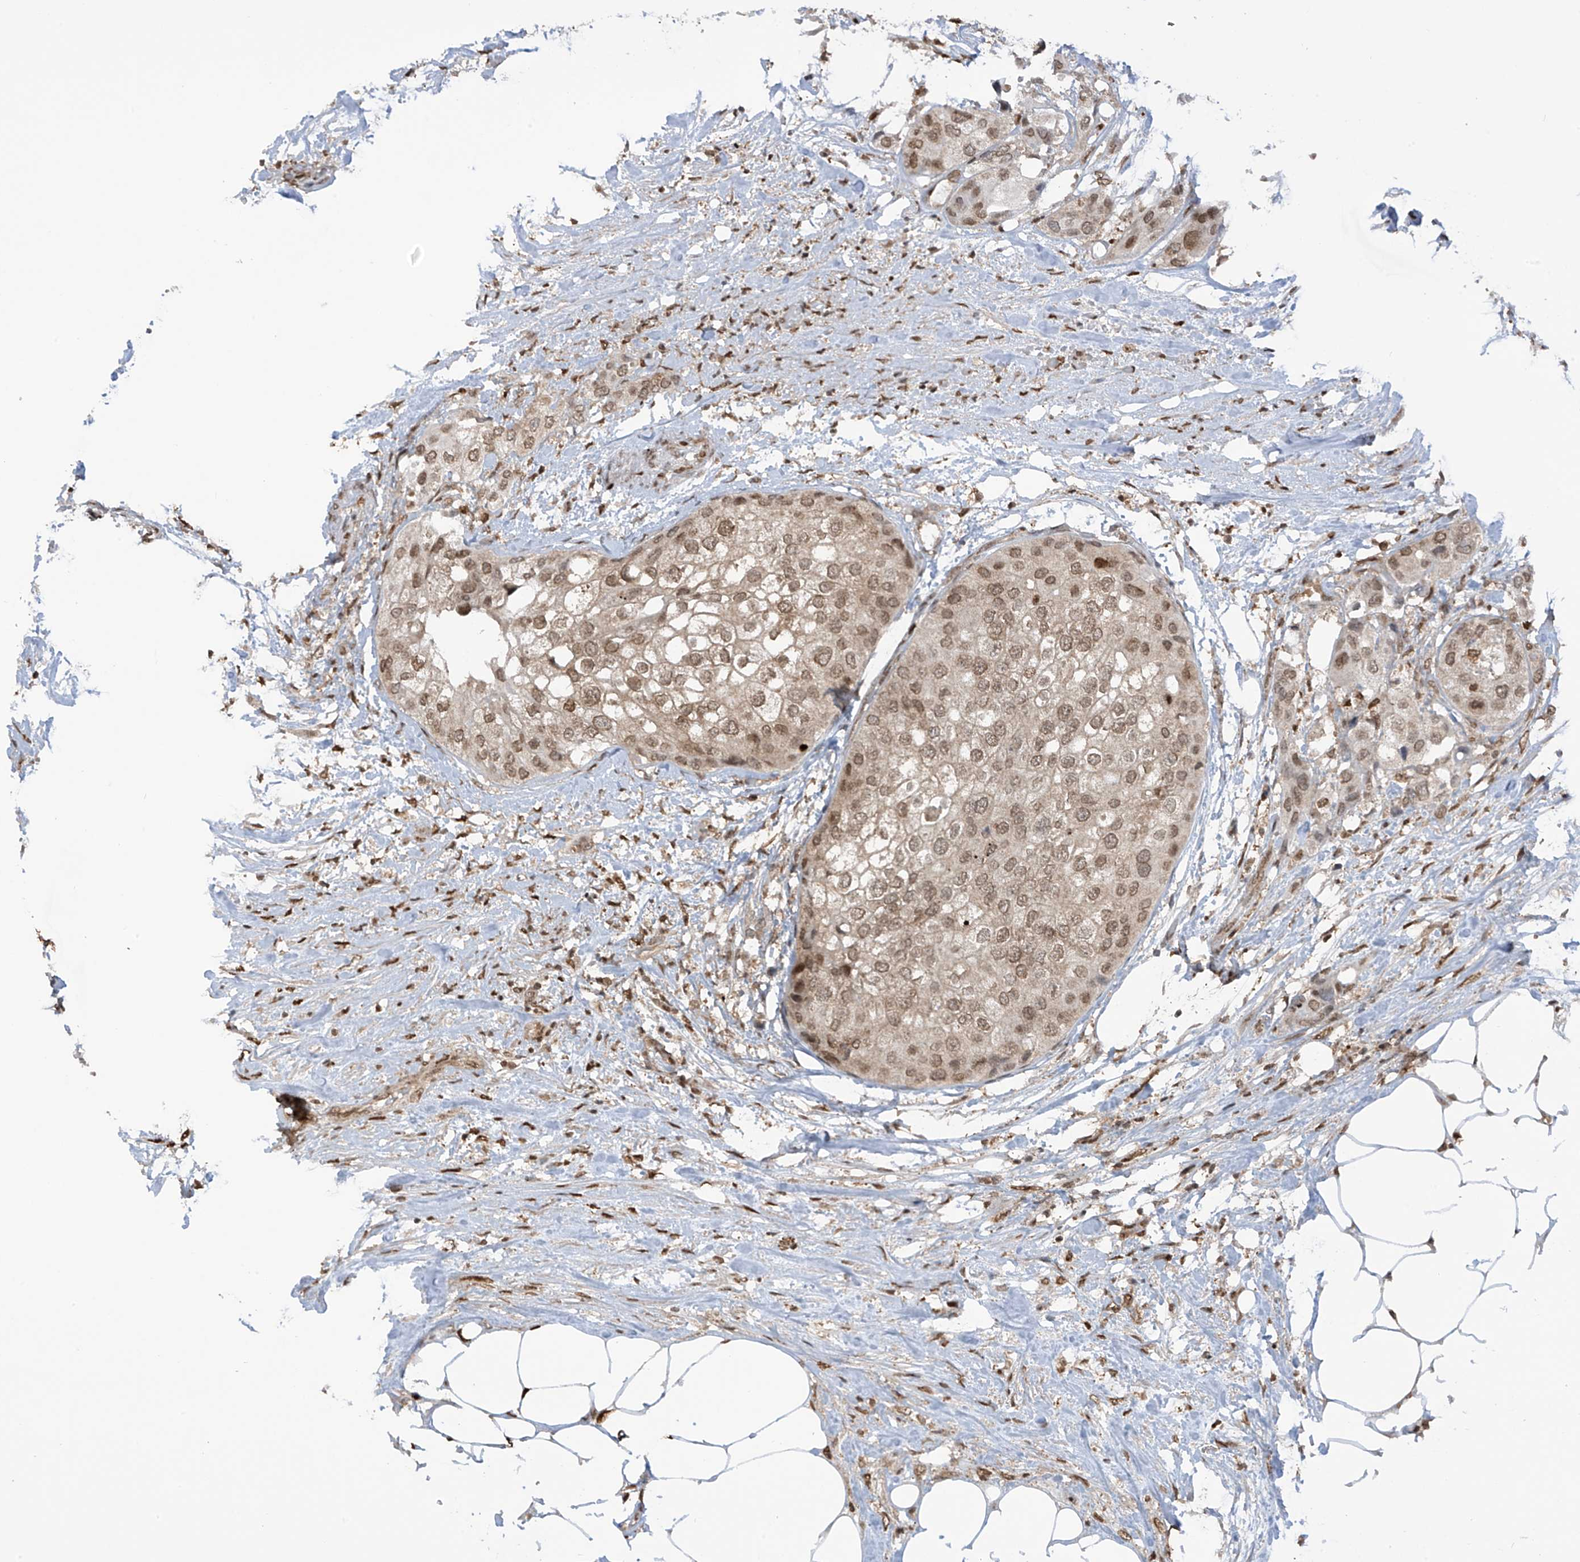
{"staining": {"intensity": "weak", "quantity": ">75%", "location": "nuclear"}, "tissue": "urothelial cancer", "cell_type": "Tumor cells", "image_type": "cancer", "snomed": [{"axis": "morphology", "description": "Urothelial carcinoma, High grade"}, {"axis": "topography", "description": "Urinary bladder"}], "caption": "Urothelial cancer was stained to show a protein in brown. There is low levels of weak nuclear staining in approximately >75% of tumor cells. (Brightfield microscopy of DAB IHC at high magnification).", "gene": "KPNB1", "patient": {"sex": "male", "age": 64}}